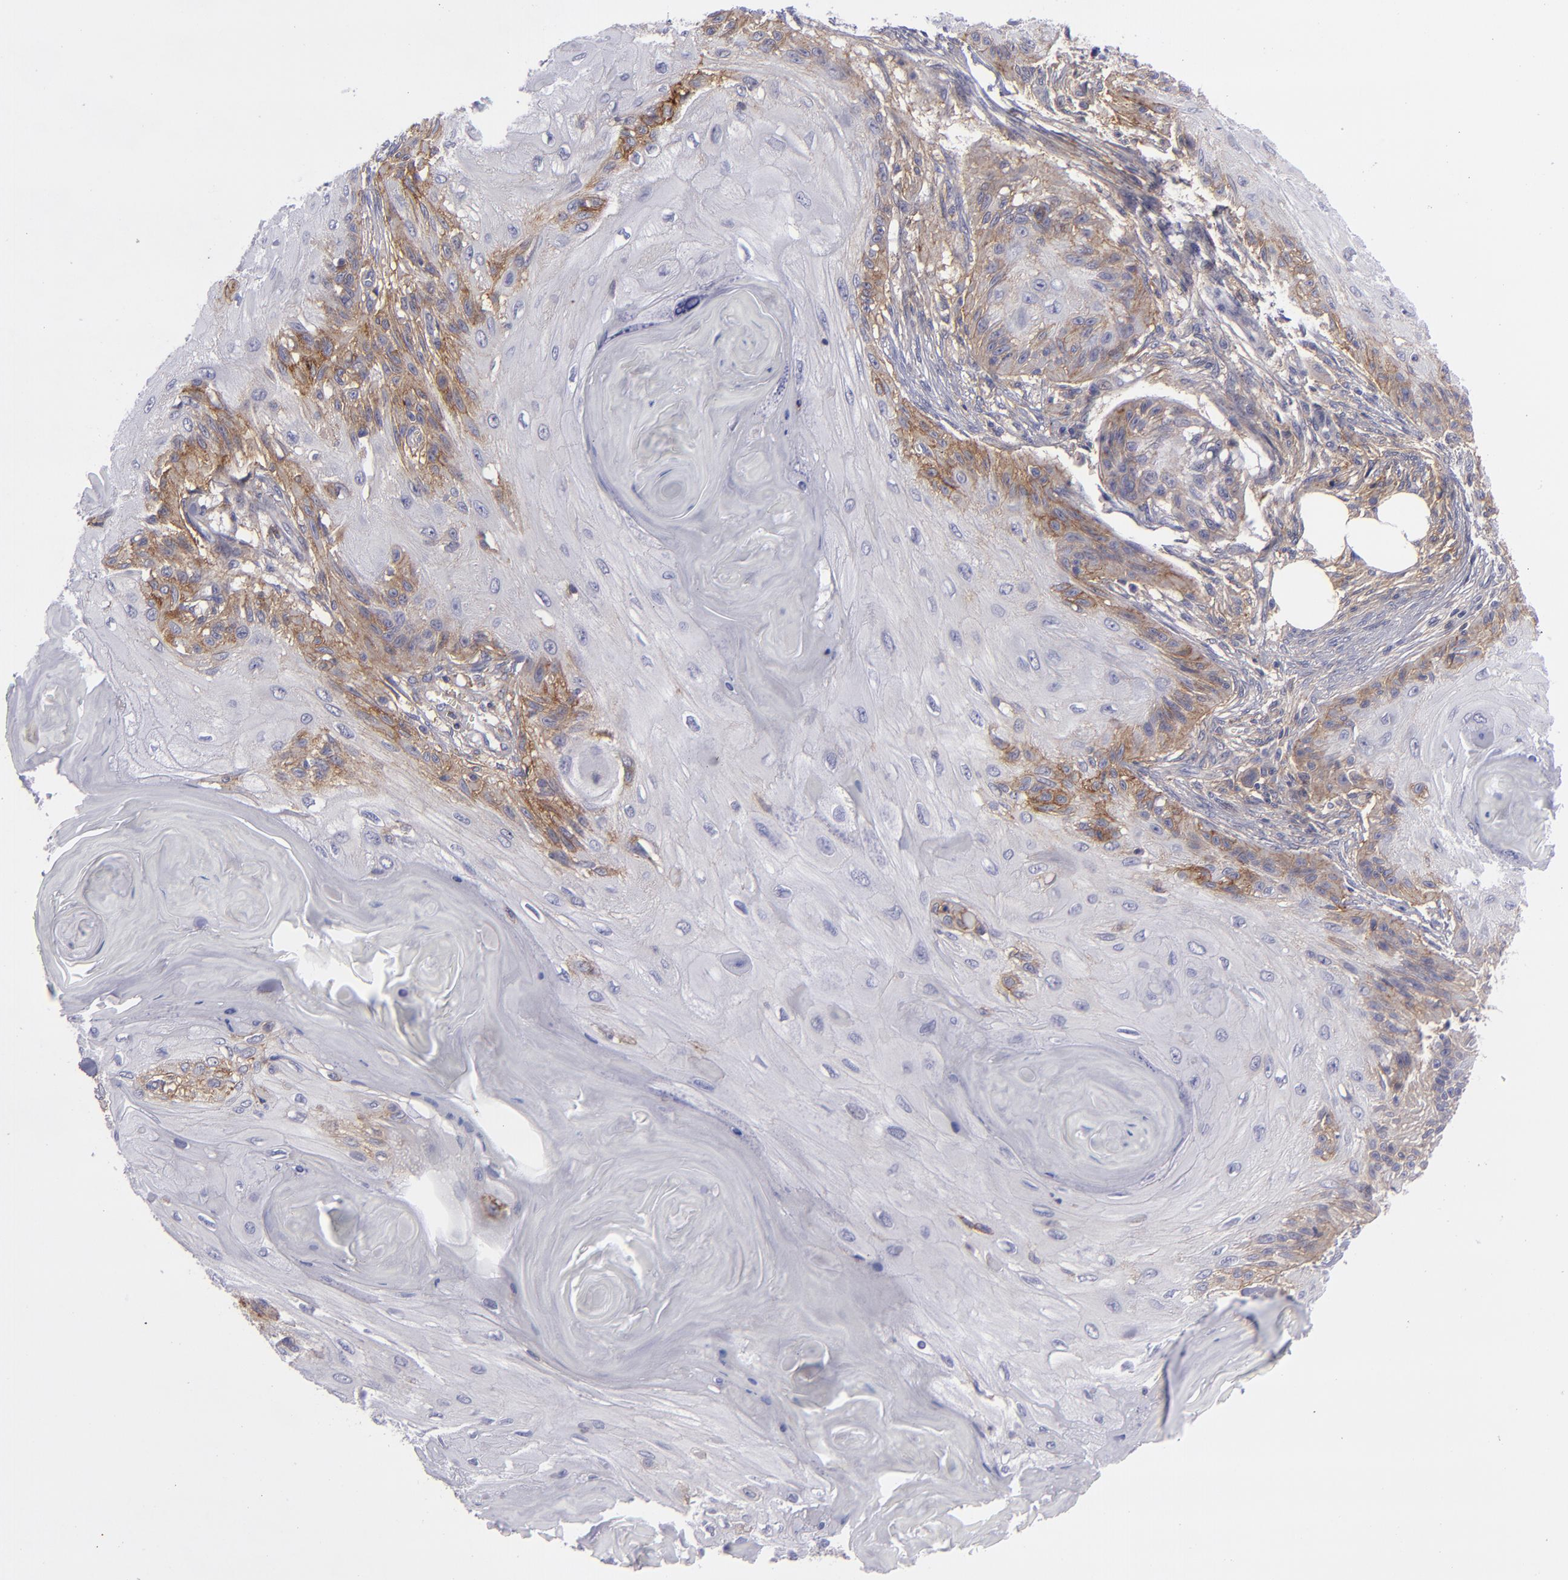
{"staining": {"intensity": "moderate", "quantity": "<25%", "location": "cytoplasmic/membranous"}, "tissue": "skin cancer", "cell_type": "Tumor cells", "image_type": "cancer", "snomed": [{"axis": "morphology", "description": "Squamous cell carcinoma, NOS"}, {"axis": "topography", "description": "Skin"}], "caption": "Skin cancer (squamous cell carcinoma) stained for a protein (brown) shows moderate cytoplasmic/membranous positive staining in about <25% of tumor cells.", "gene": "BSG", "patient": {"sex": "female", "age": 88}}